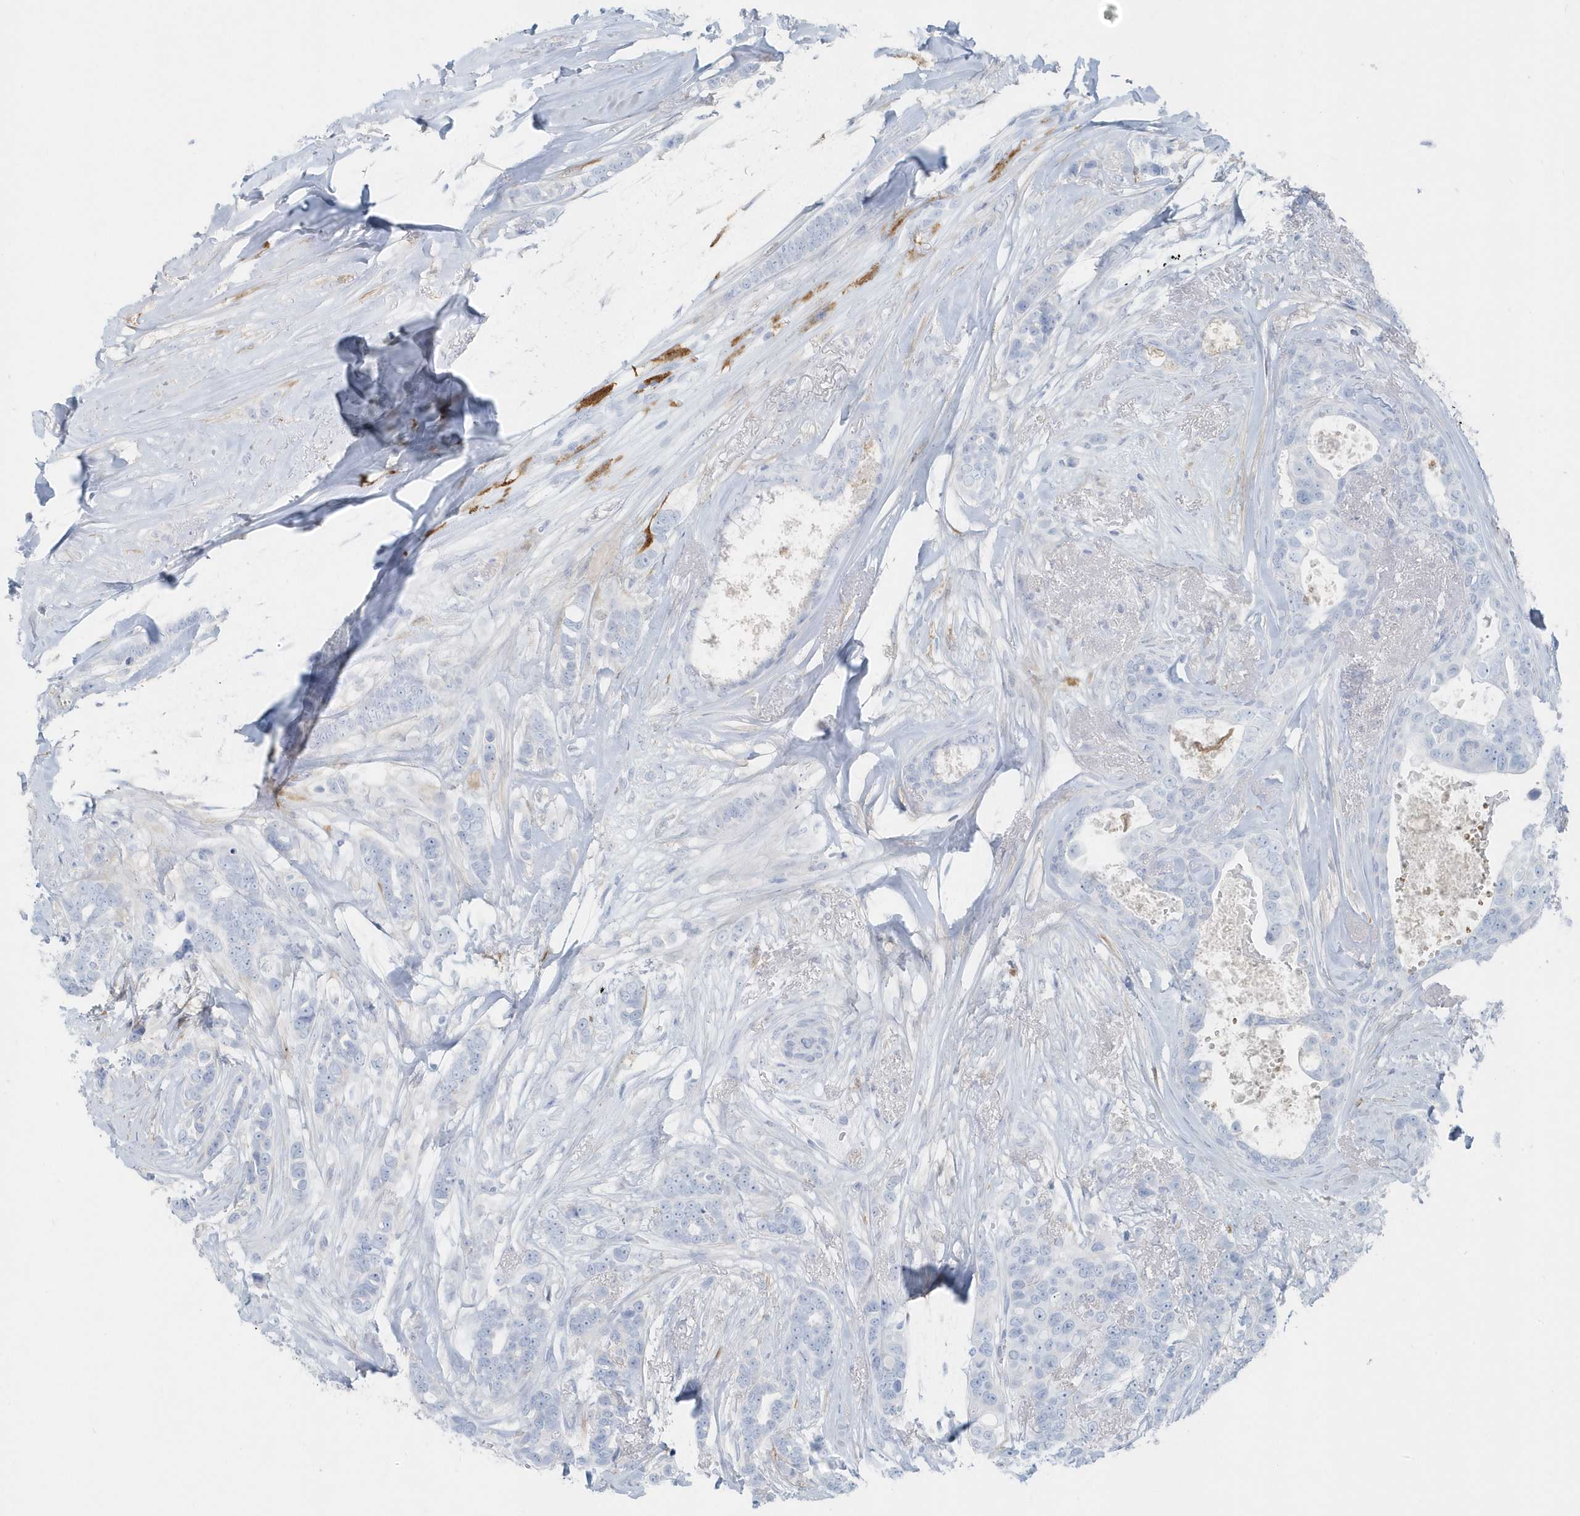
{"staining": {"intensity": "negative", "quantity": "none", "location": "none"}, "tissue": "breast cancer", "cell_type": "Tumor cells", "image_type": "cancer", "snomed": [{"axis": "morphology", "description": "Lobular carcinoma"}, {"axis": "topography", "description": "Breast"}], "caption": "A high-resolution photomicrograph shows IHC staining of breast cancer, which exhibits no significant staining in tumor cells.", "gene": "FAM98A", "patient": {"sex": "female", "age": 51}}